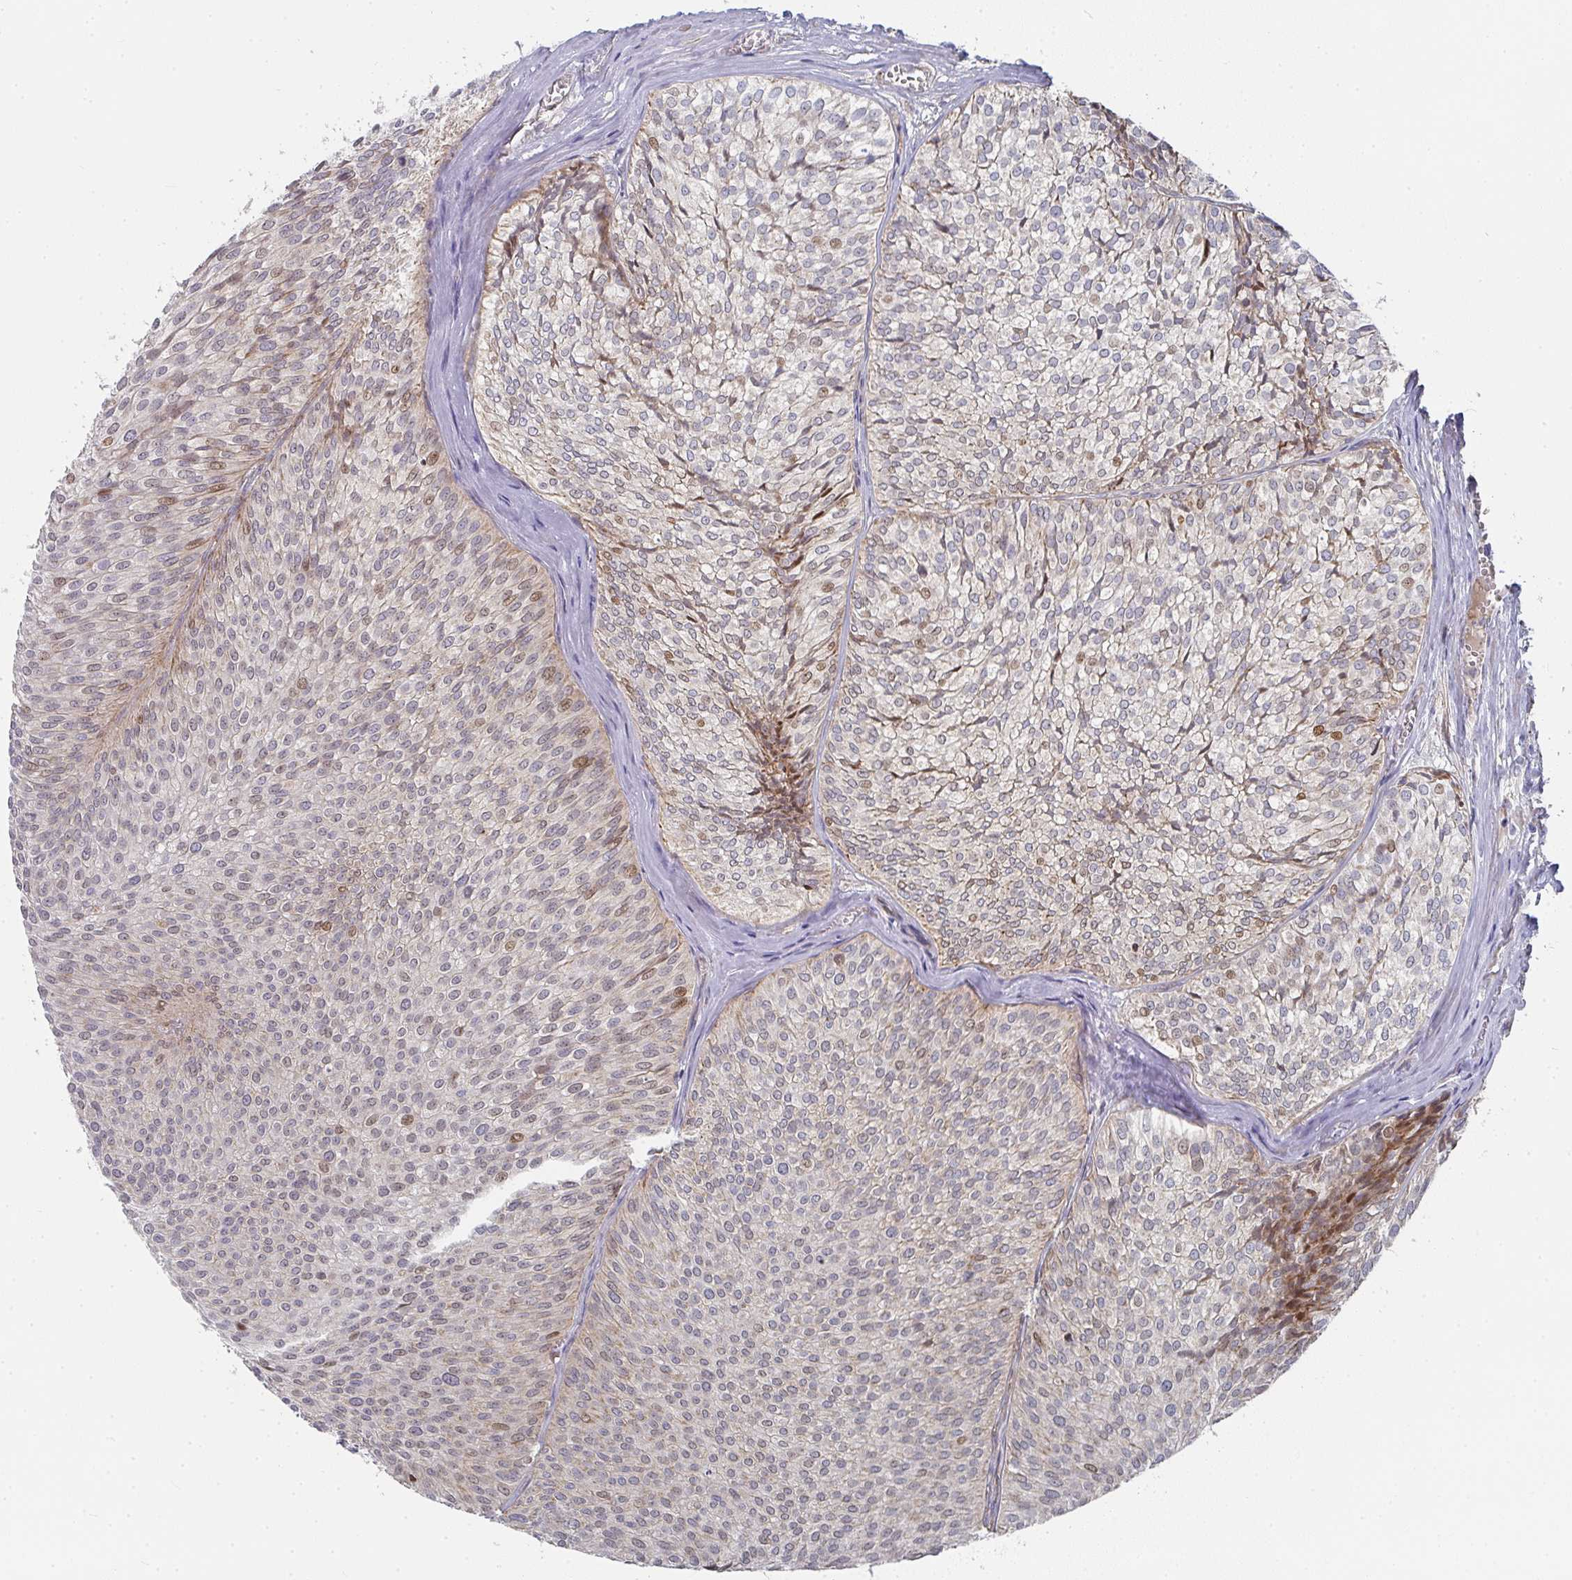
{"staining": {"intensity": "moderate", "quantity": "25%-75%", "location": "nuclear"}, "tissue": "urothelial cancer", "cell_type": "Tumor cells", "image_type": "cancer", "snomed": [{"axis": "morphology", "description": "Urothelial carcinoma, Low grade"}, {"axis": "topography", "description": "Urinary bladder"}], "caption": "Tumor cells reveal medium levels of moderate nuclear positivity in about 25%-75% of cells in human low-grade urothelial carcinoma. The staining is performed using DAB (3,3'-diaminobenzidine) brown chromogen to label protein expression. The nuclei are counter-stained blue using hematoxylin.", "gene": "RHEBL1", "patient": {"sex": "male", "age": 91}}